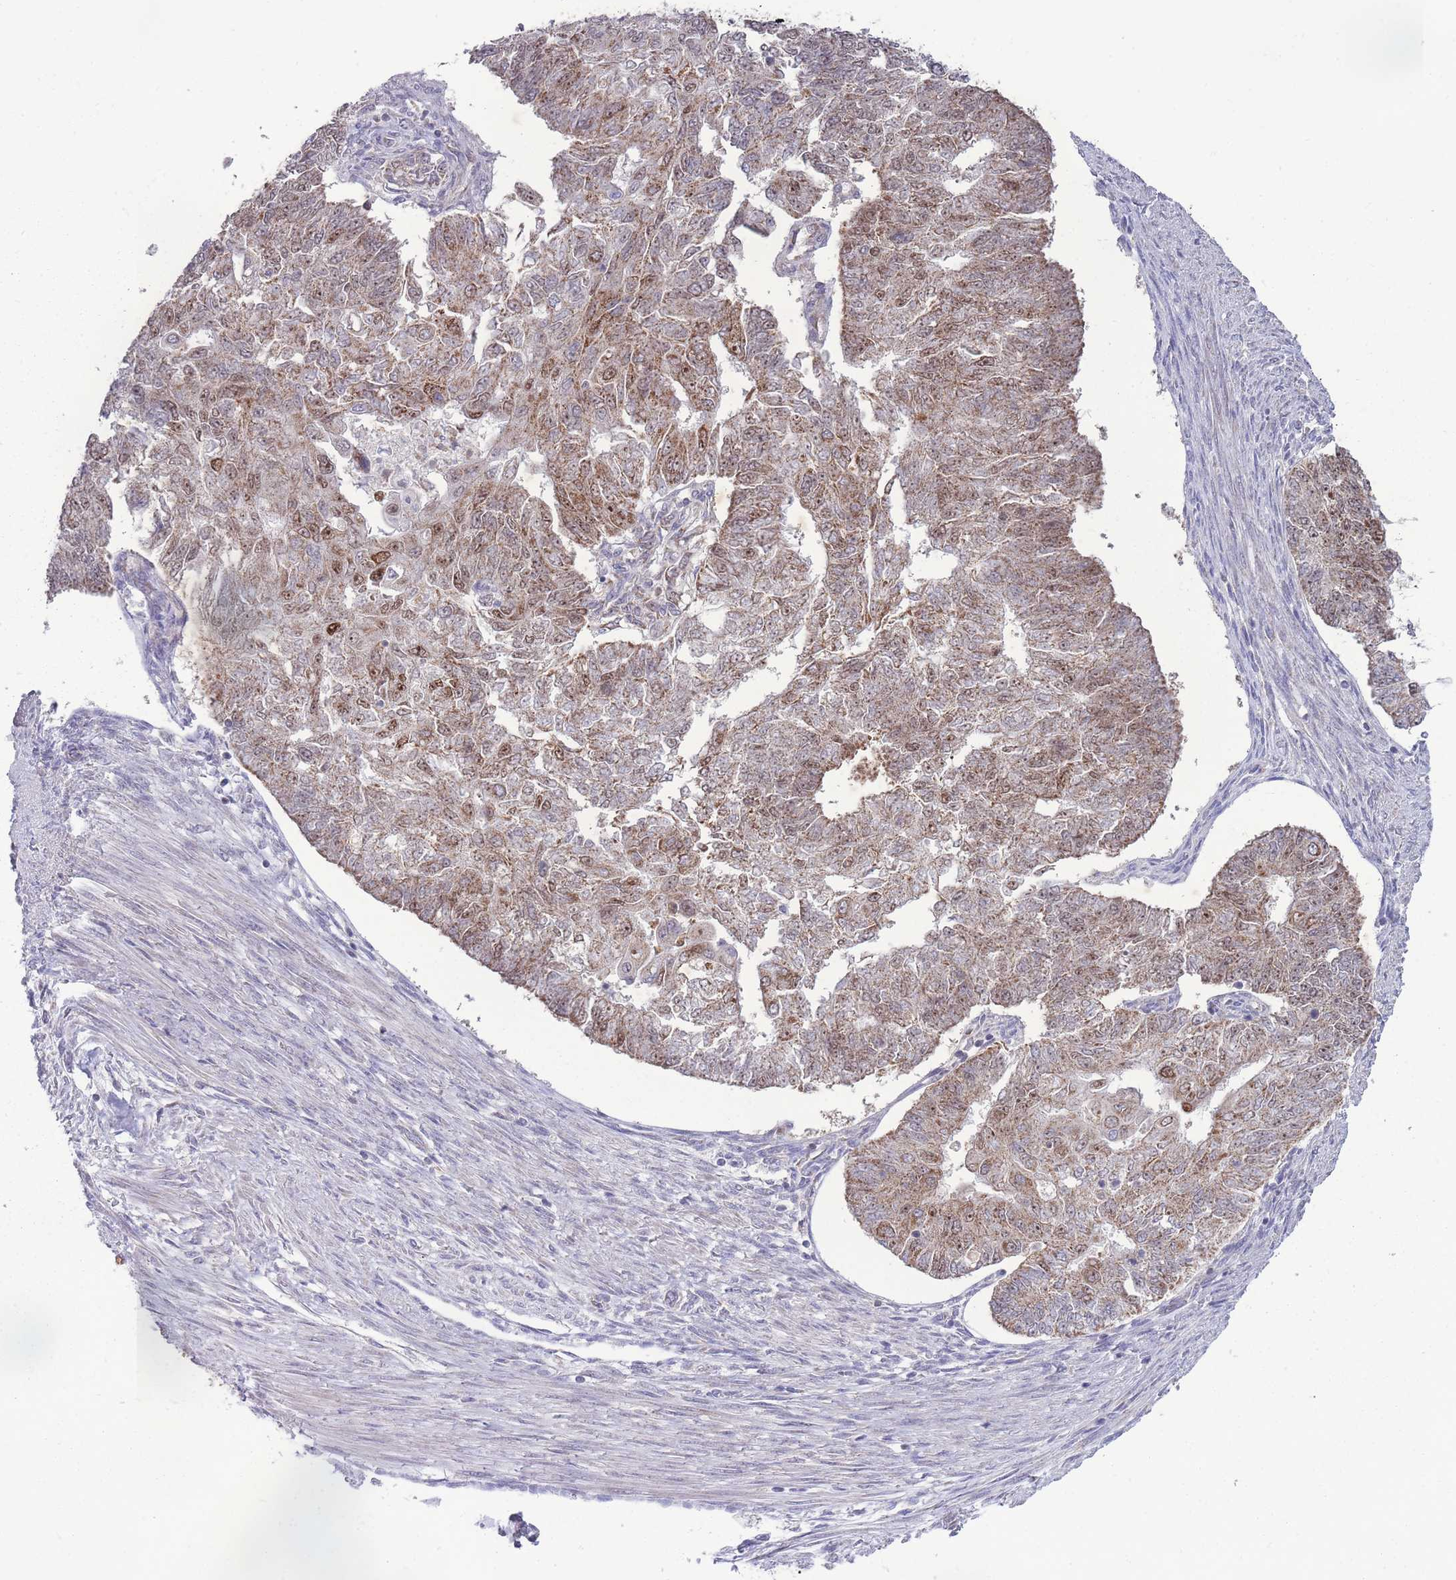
{"staining": {"intensity": "moderate", "quantity": ">75%", "location": "cytoplasmic/membranous"}, "tissue": "endometrial cancer", "cell_type": "Tumor cells", "image_type": "cancer", "snomed": [{"axis": "morphology", "description": "Adenocarcinoma, NOS"}, {"axis": "topography", "description": "Endometrium"}], "caption": "Immunohistochemistry (DAB) staining of endometrial cancer (adenocarcinoma) displays moderate cytoplasmic/membranous protein expression in approximately >75% of tumor cells. Ihc stains the protein in brown and the nuclei are stained blue.", "gene": "MCIDAS", "patient": {"sex": "female", "age": 32}}